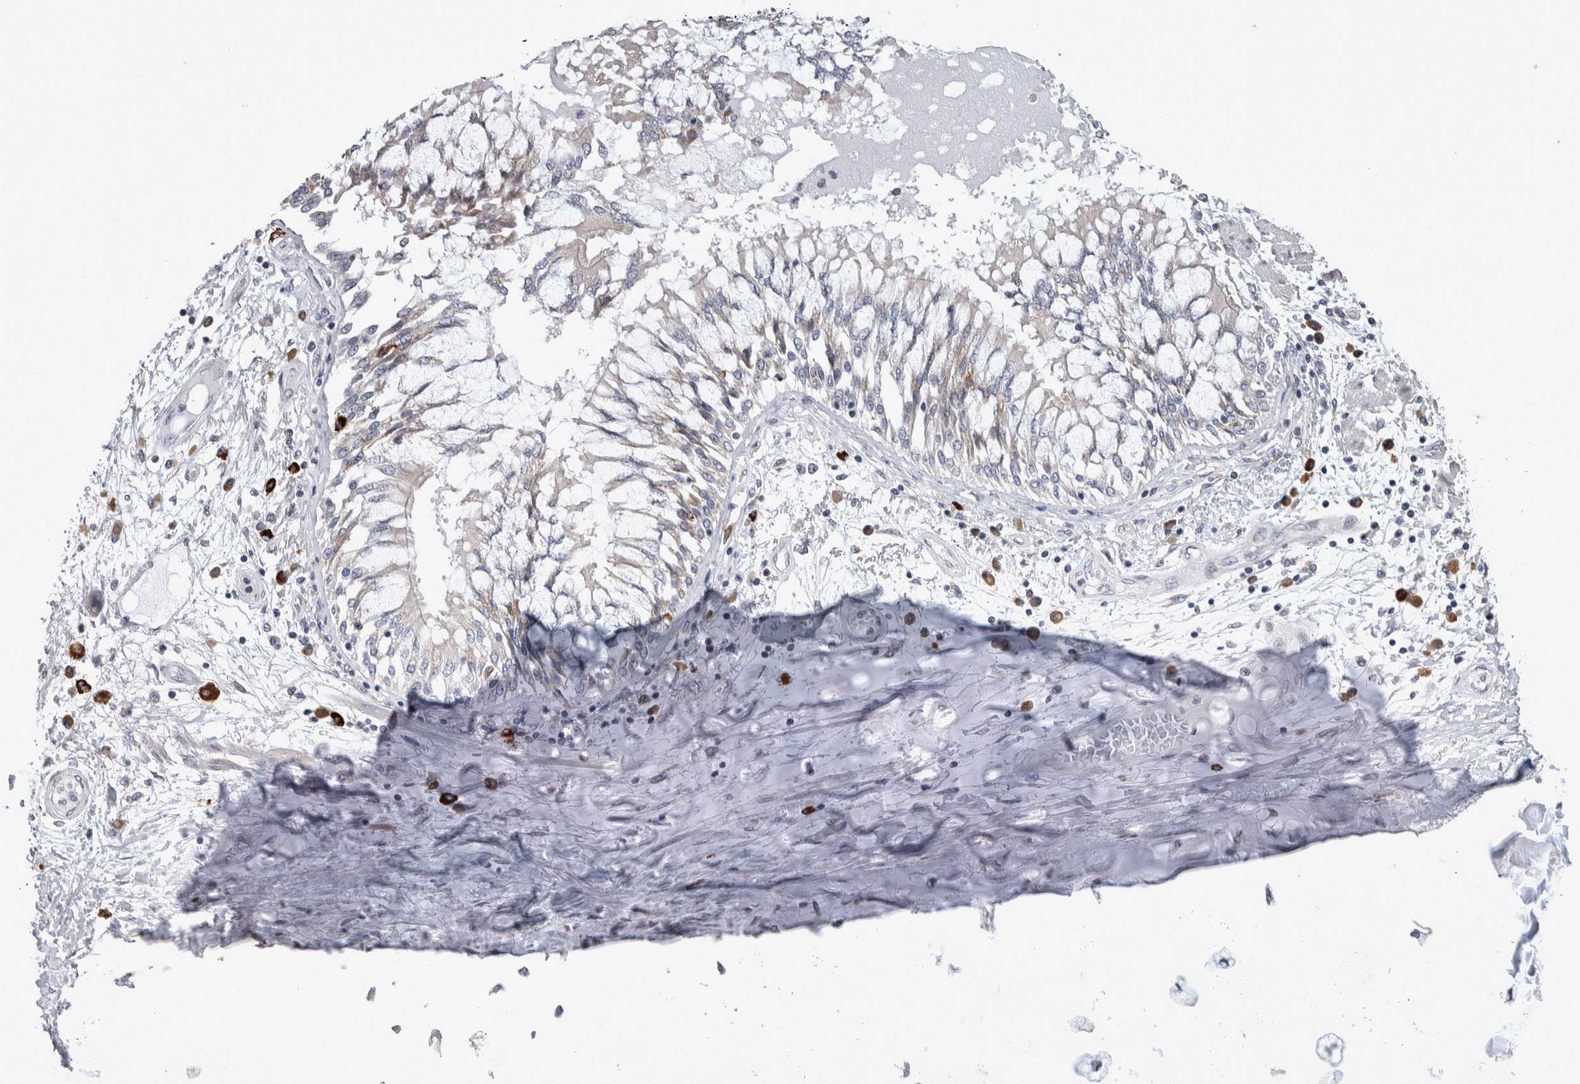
{"staining": {"intensity": "negative", "quantity": "none", "location": "none"}, "tissue": "lung cancer", "cell_type": "Tumor cells", "image_type": "cancer", "snomed": [{"axis": "morphology", "description": "Normal tissue, NOS"}, {"axis": "morphology", "description": "Squamous cell carcinoma, NOS"}, {"axis": "topography", "description": "Lymph node"}, {"axis": "topography", "description": "Cartilage tissue"}, {"axis": "topography", "description": "Bronchus"}, {"axis": "topography", "description": "Lung"}, {"axis": "topography", "description": "Peripheral nerve tissue"}], "caption": "Squamous cell carcinoma (lung) was stained to show a protein in brown. There is no significant expression in tumor cells.", "gene": "IBTK", "patient": {"sex": "female", "age": 49}}